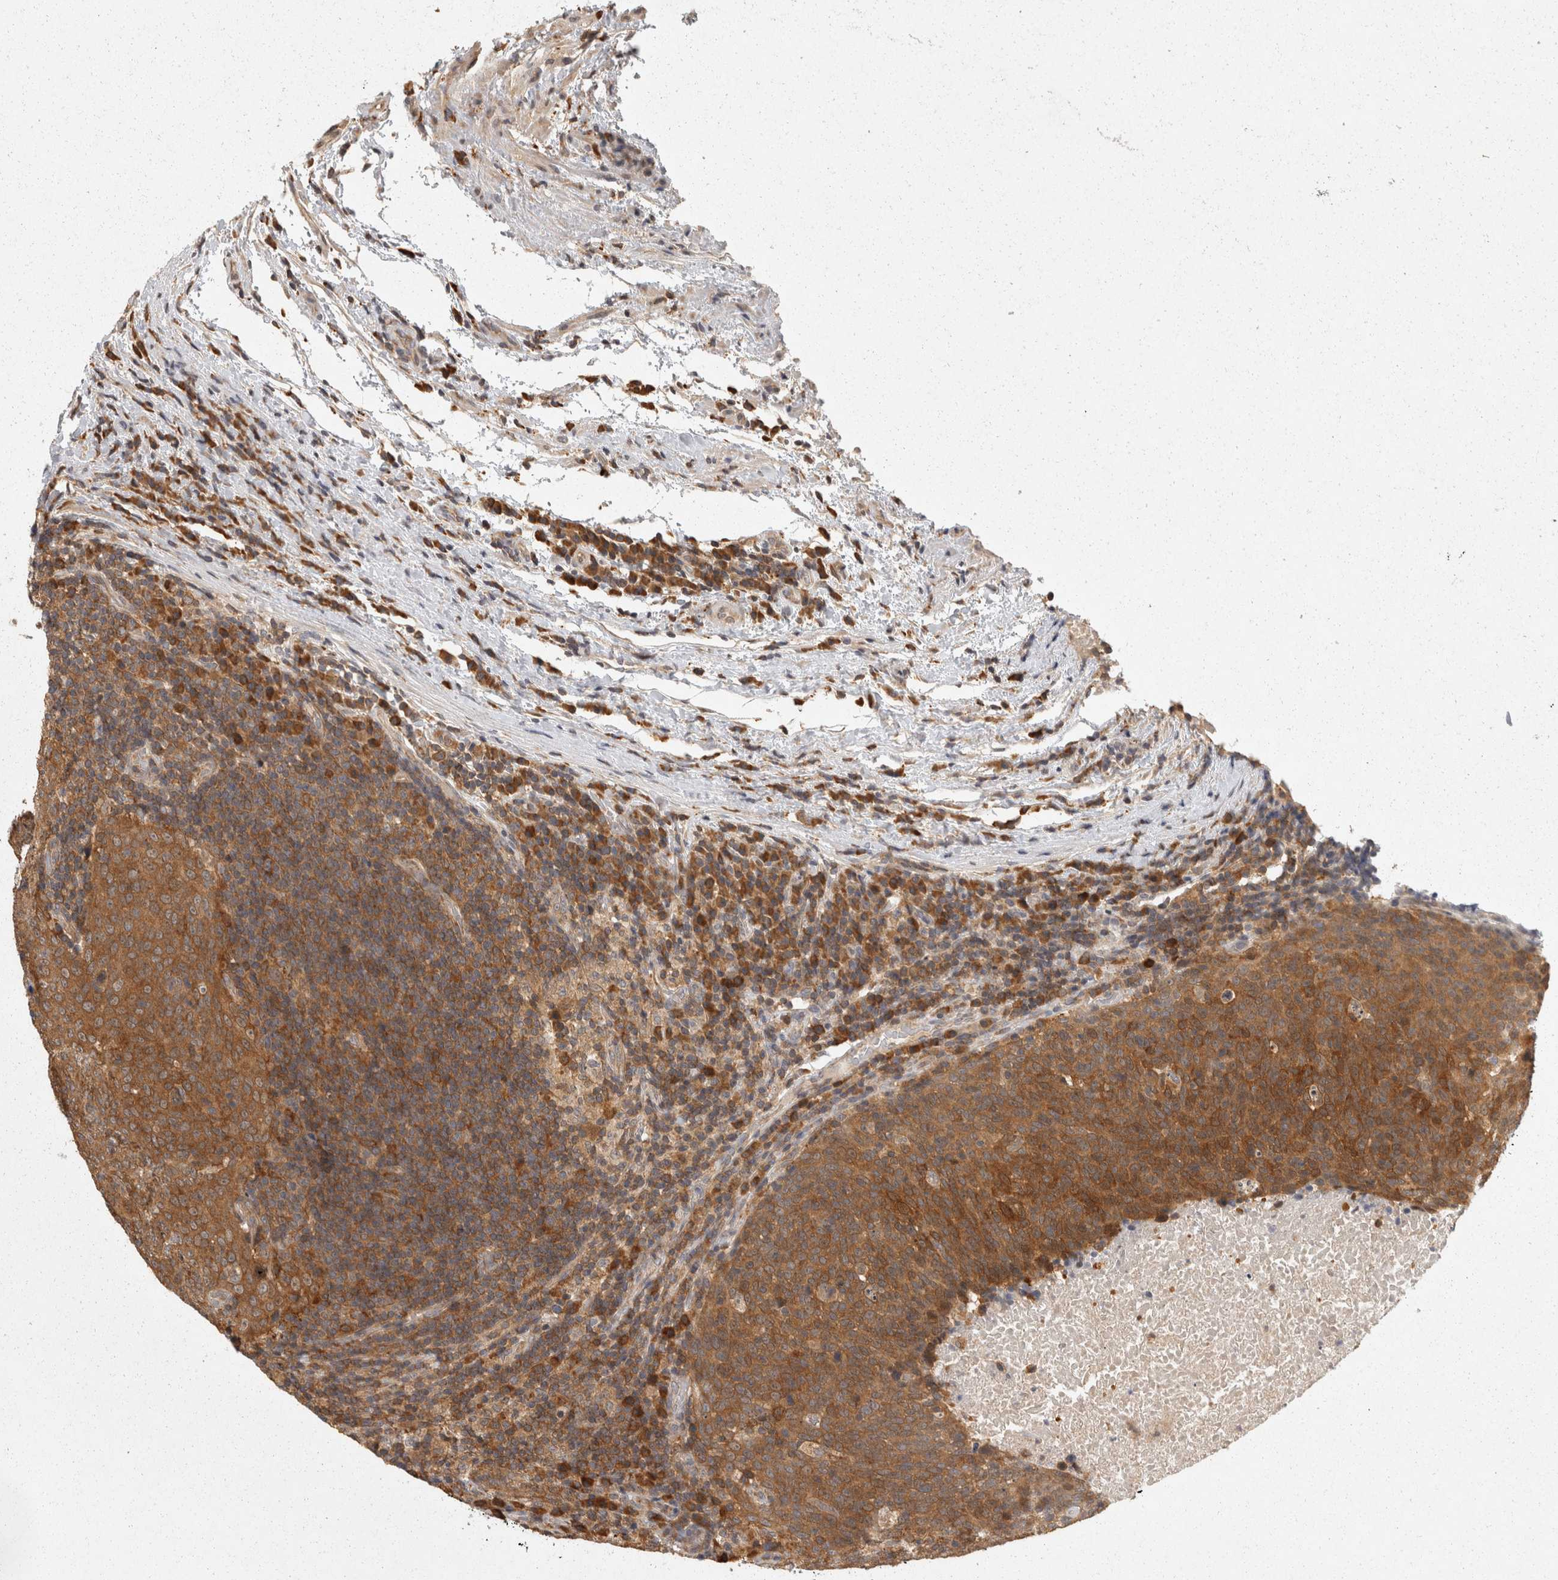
{"staining": {"intensity": "strong", "quantity": ">75%", "location": "cytoplasmic/membranous"}, "tissue": "head and neck cancer", "cell_type": "Tumor cells", "image_type": "cancer", "snomed": [{"axis": "morphology", "description": "Squamous cell carcinoma, NOS"}, {"axis": "morphology", "description": "Squamous cell carcinoma, metastatic, NOS"}, {"axis": "topography", "description": "Lymph node"}, {"axis": "topography", "description": "Head-Neck"}], "caption": "Protein staining by IHC shows strong cytoplasmic/membranous expression in about >75% of tumor cells in head and neck metastatic squamous cell carcinoma.", "gene": "ACAT2", "patient": {"sex": "male", "age": 62}}